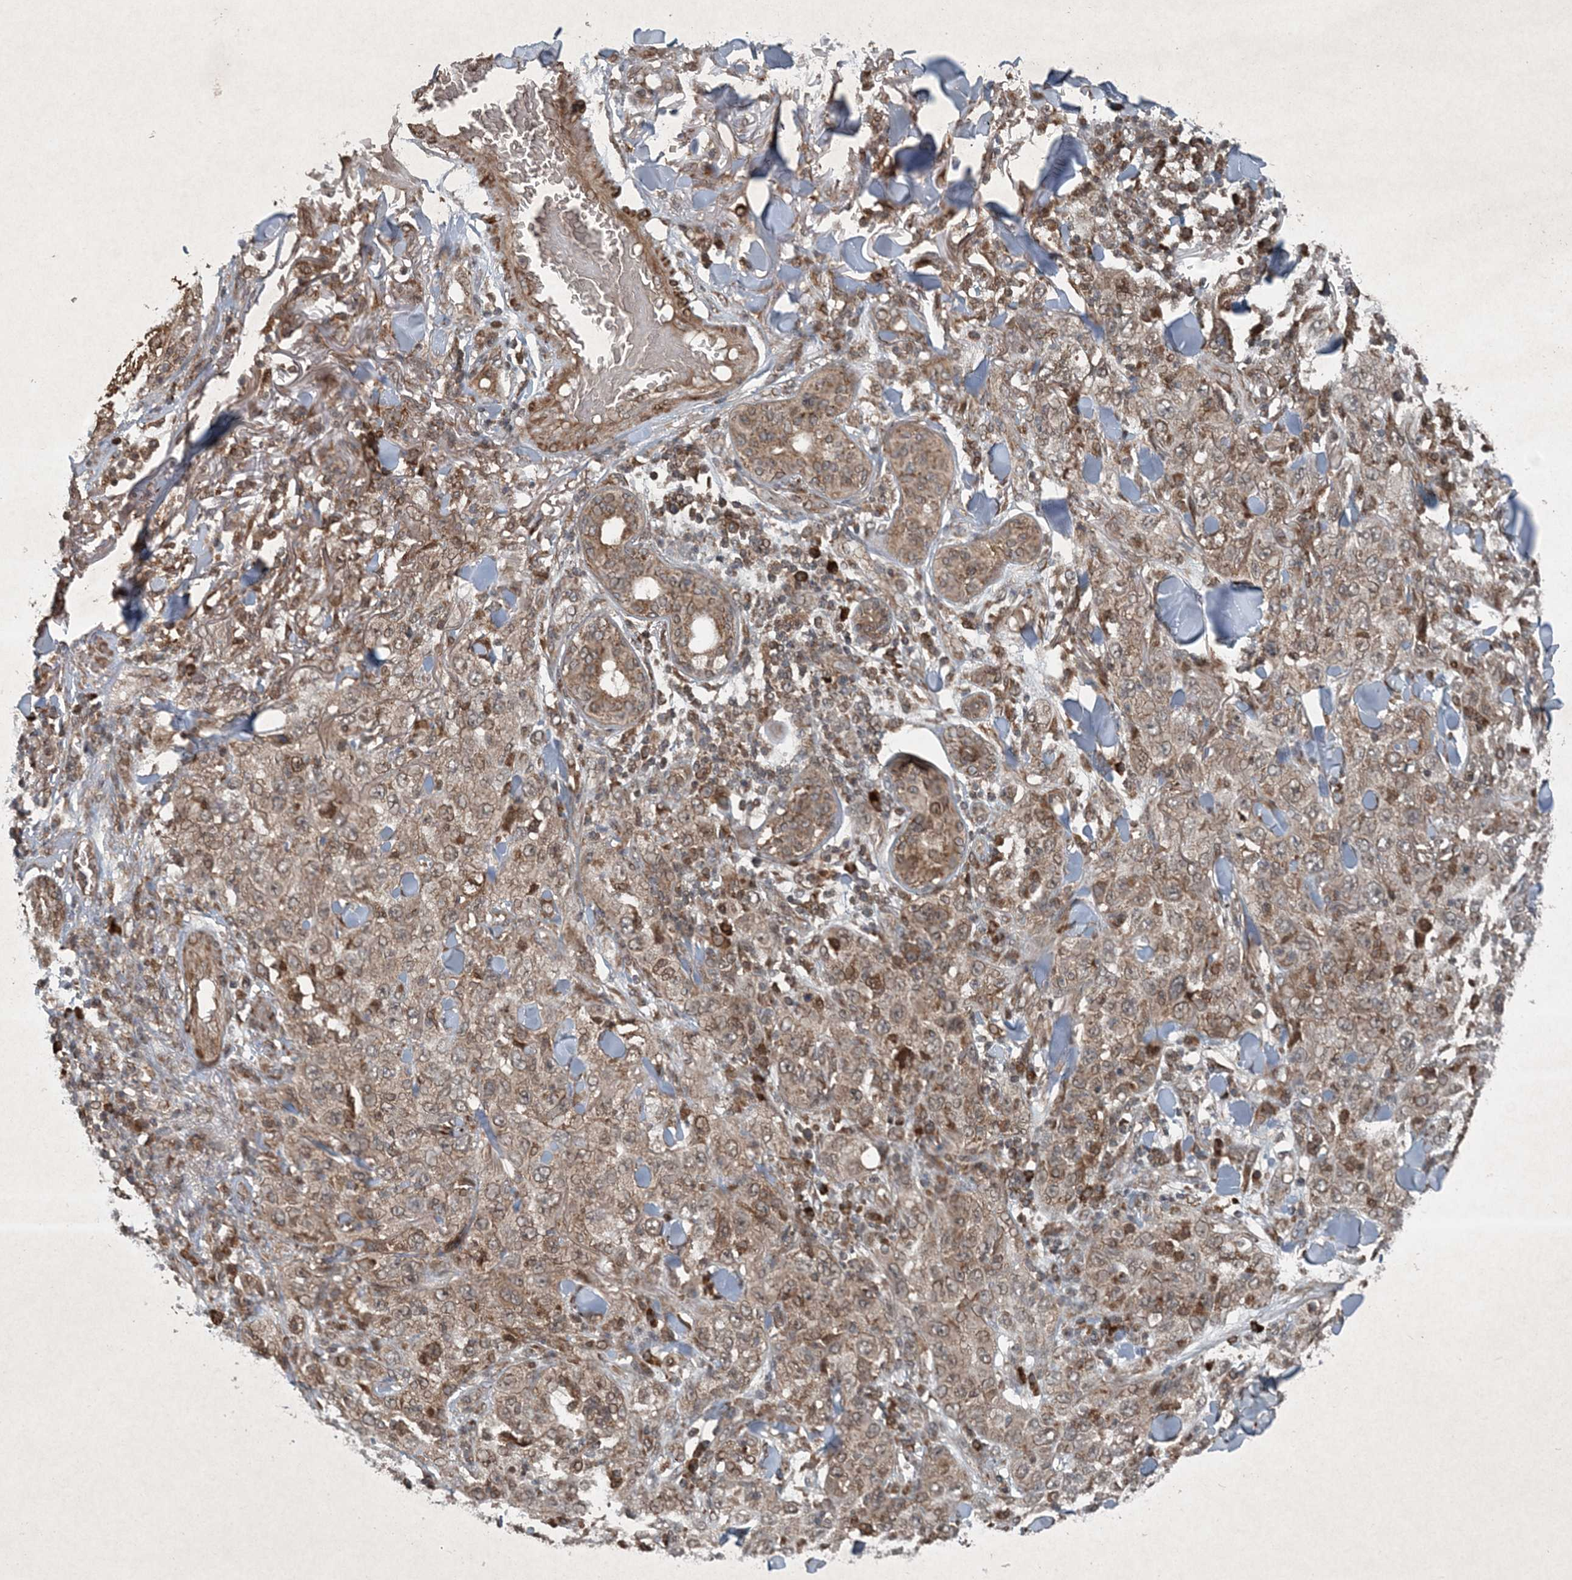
{"staining": {"intensity": "moderate", "quantity": ">75%", "location": "cytoplasmic/membranous"}, "tissue": "skin cancer", "cell_type": "Tumor cells", "image_type": "cancer", "snomed": [{"axis": "morphology", "description": "Squamous cell carcinoma, NOS"}, {"axis": "topography", "description": "Skin"}], "caption": "This histopathology image shows skin cancer (squamous cell carcinoma) stained with IHC to label a protein in brown. The cytoplasmic/membranous of tumor cells show moderate positivity for the protein. Nuclei are counter-stained blue.", "gene": "GNG5", "patient": {"sex": "female", "age": 88}}